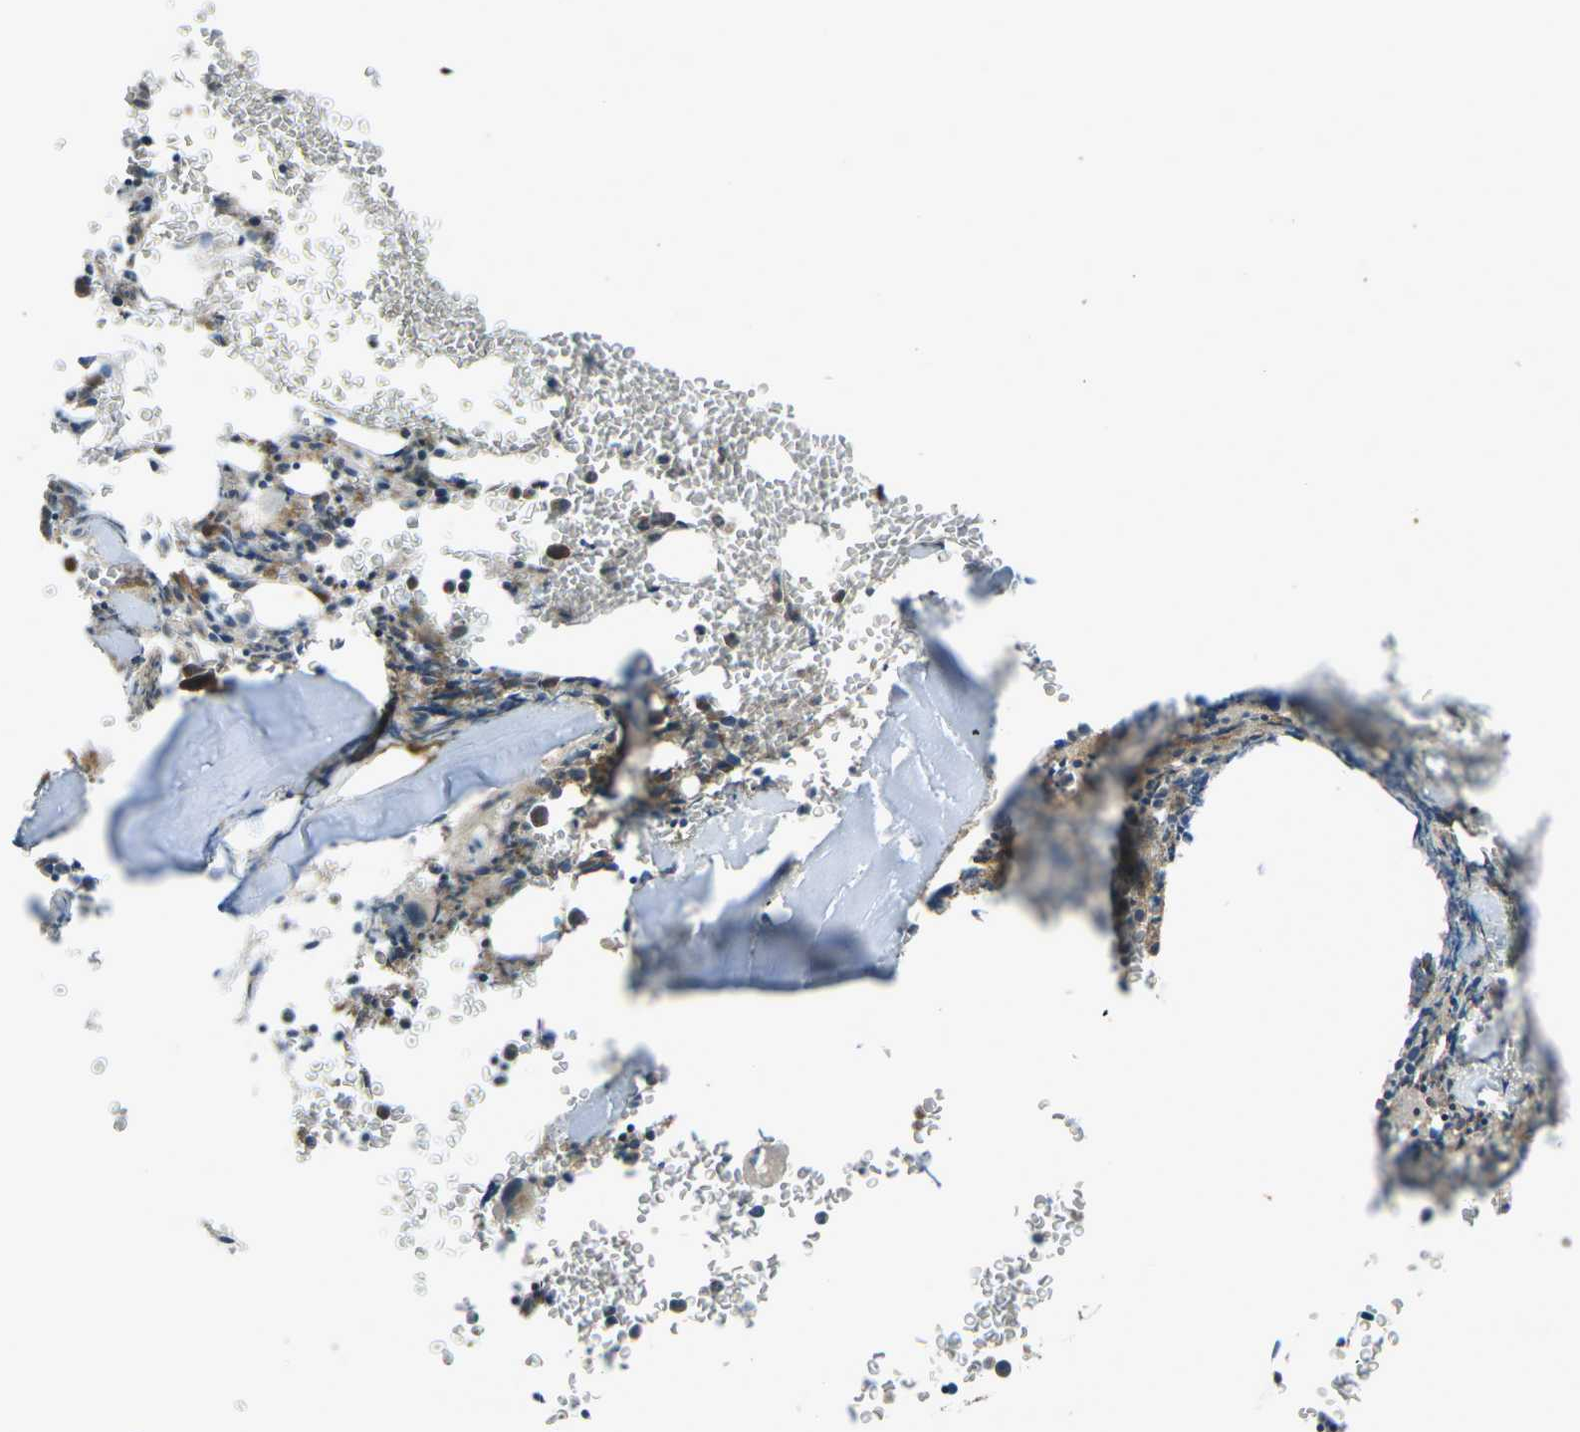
{"staining": {"intensity": "strong", "quantity": "<25%", "location": "cytoplasmic/membranous"}, "tissue": "bone marrow", "cell_type": "Hematopoietic cells", "image_type": "normal", "snomed": [{"axis": "morphology", "description": "Normal tissue, NOS"}, {"axis": "morphology", "description": "Inflammation, NOS"}, {"axis": "topography", "description": "Bone marrow"}], "caption": "DAB (3,3'-diaminobenzidine) immunohistochemical staining of normal bone marrow exhibits strong cytoplasmic/membranous protein expression in approximately <25% of hematopoietic cells.", "gene": "CDK17", "patient": {"sex": "female", "age": 56}}